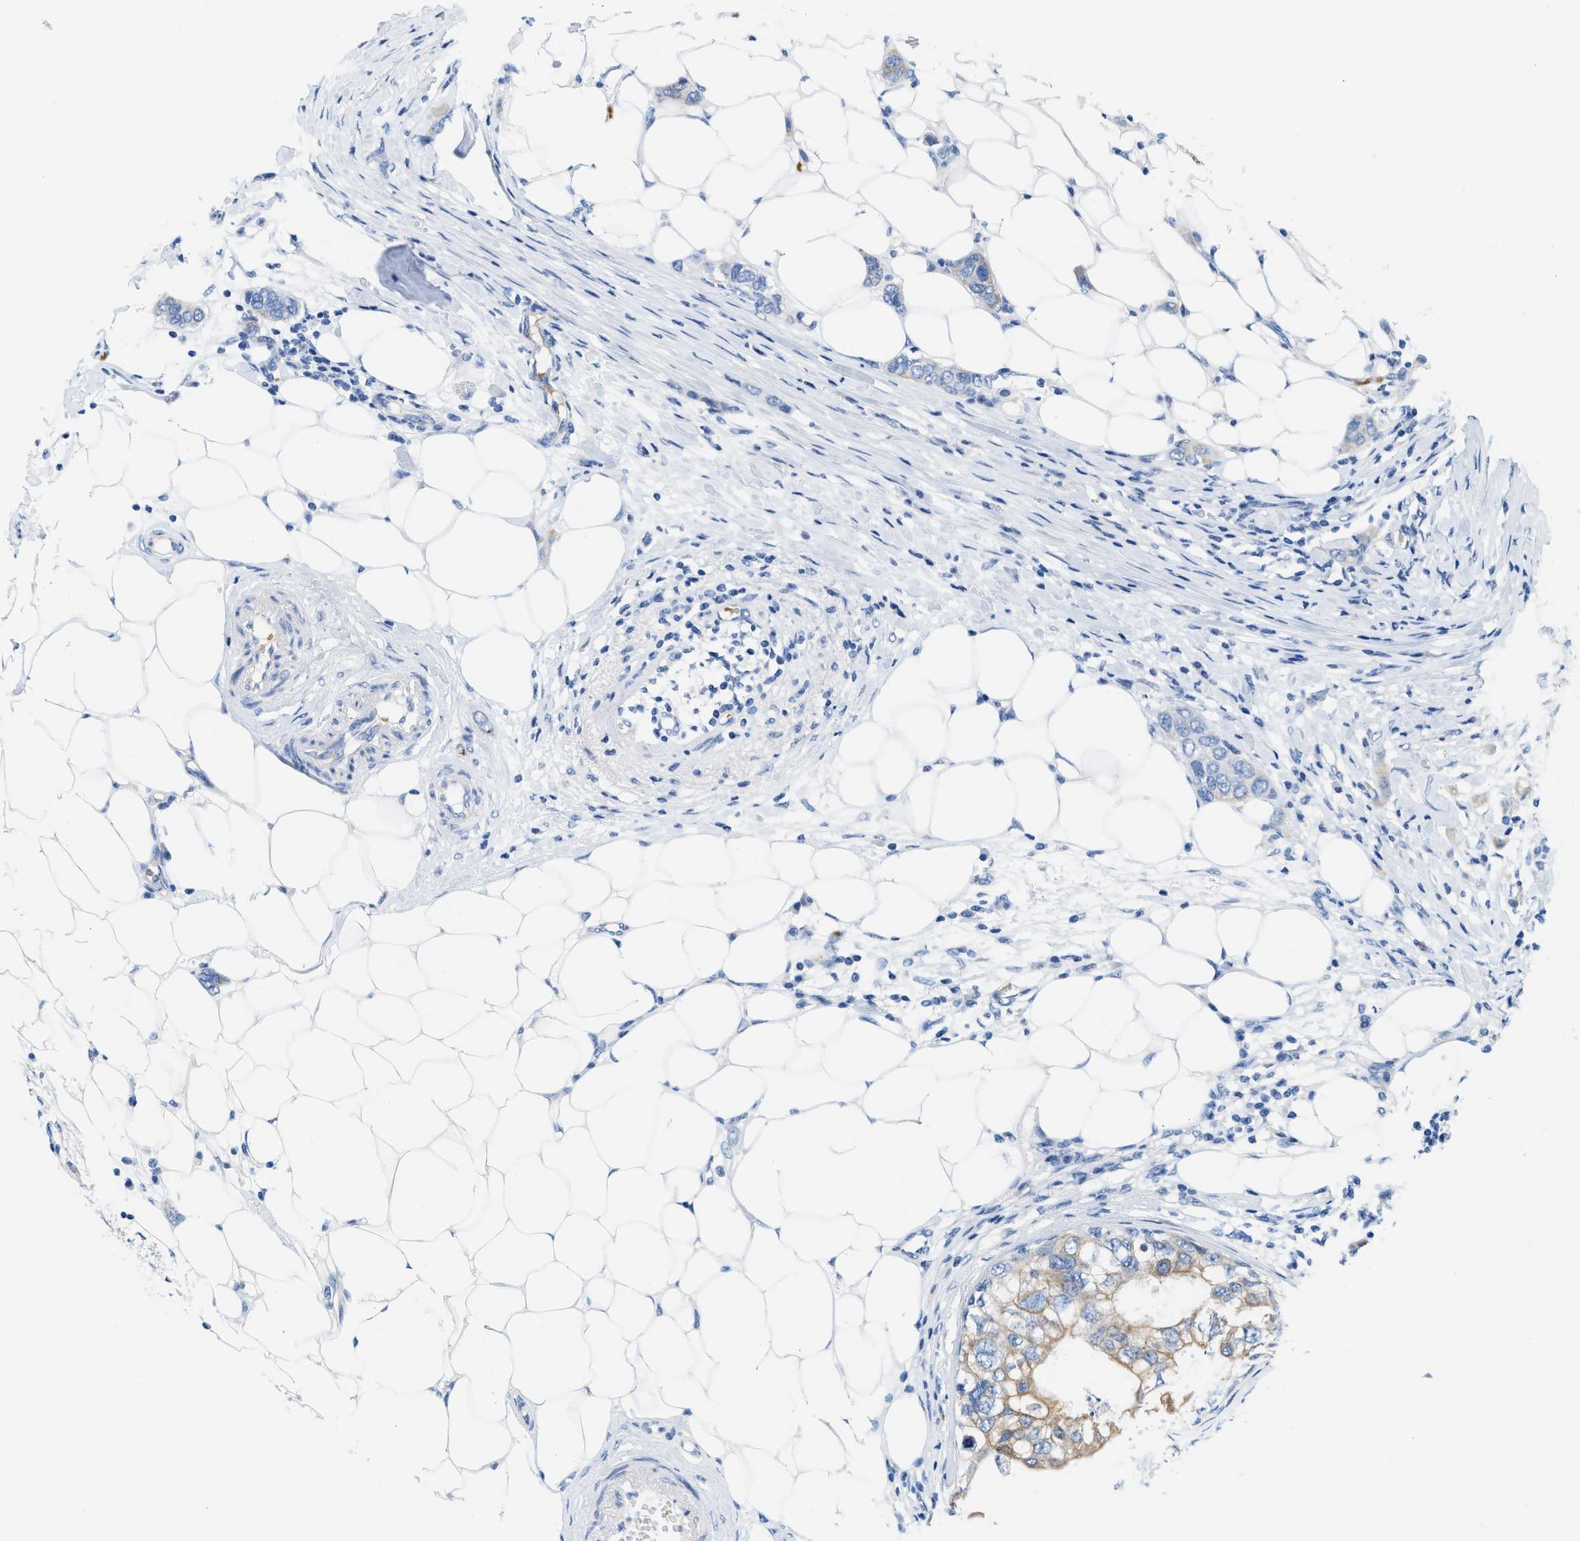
{"staining": {"intensity": "weak", "quantity": "<25%", "location": "cytoplasmic/membranous"}, "tissue": "breast cancer", "cell_type": "Tumor cells", "image_type": "cancer", "snomed": [{"axis": "morphology", "description": "Duct carcinoma"}, {"axis": "topography", "description": "Breast"}], "caption": "An immunohistochemistry (IHC) photomicrograph of infiltrating ductal carcinoma (breast) is shown. There is no staining in tumor cells of infiltrating ductal carcinoma (breast).", "gene": "BPGM", "patient": {"sex": "female", "age": 50}}